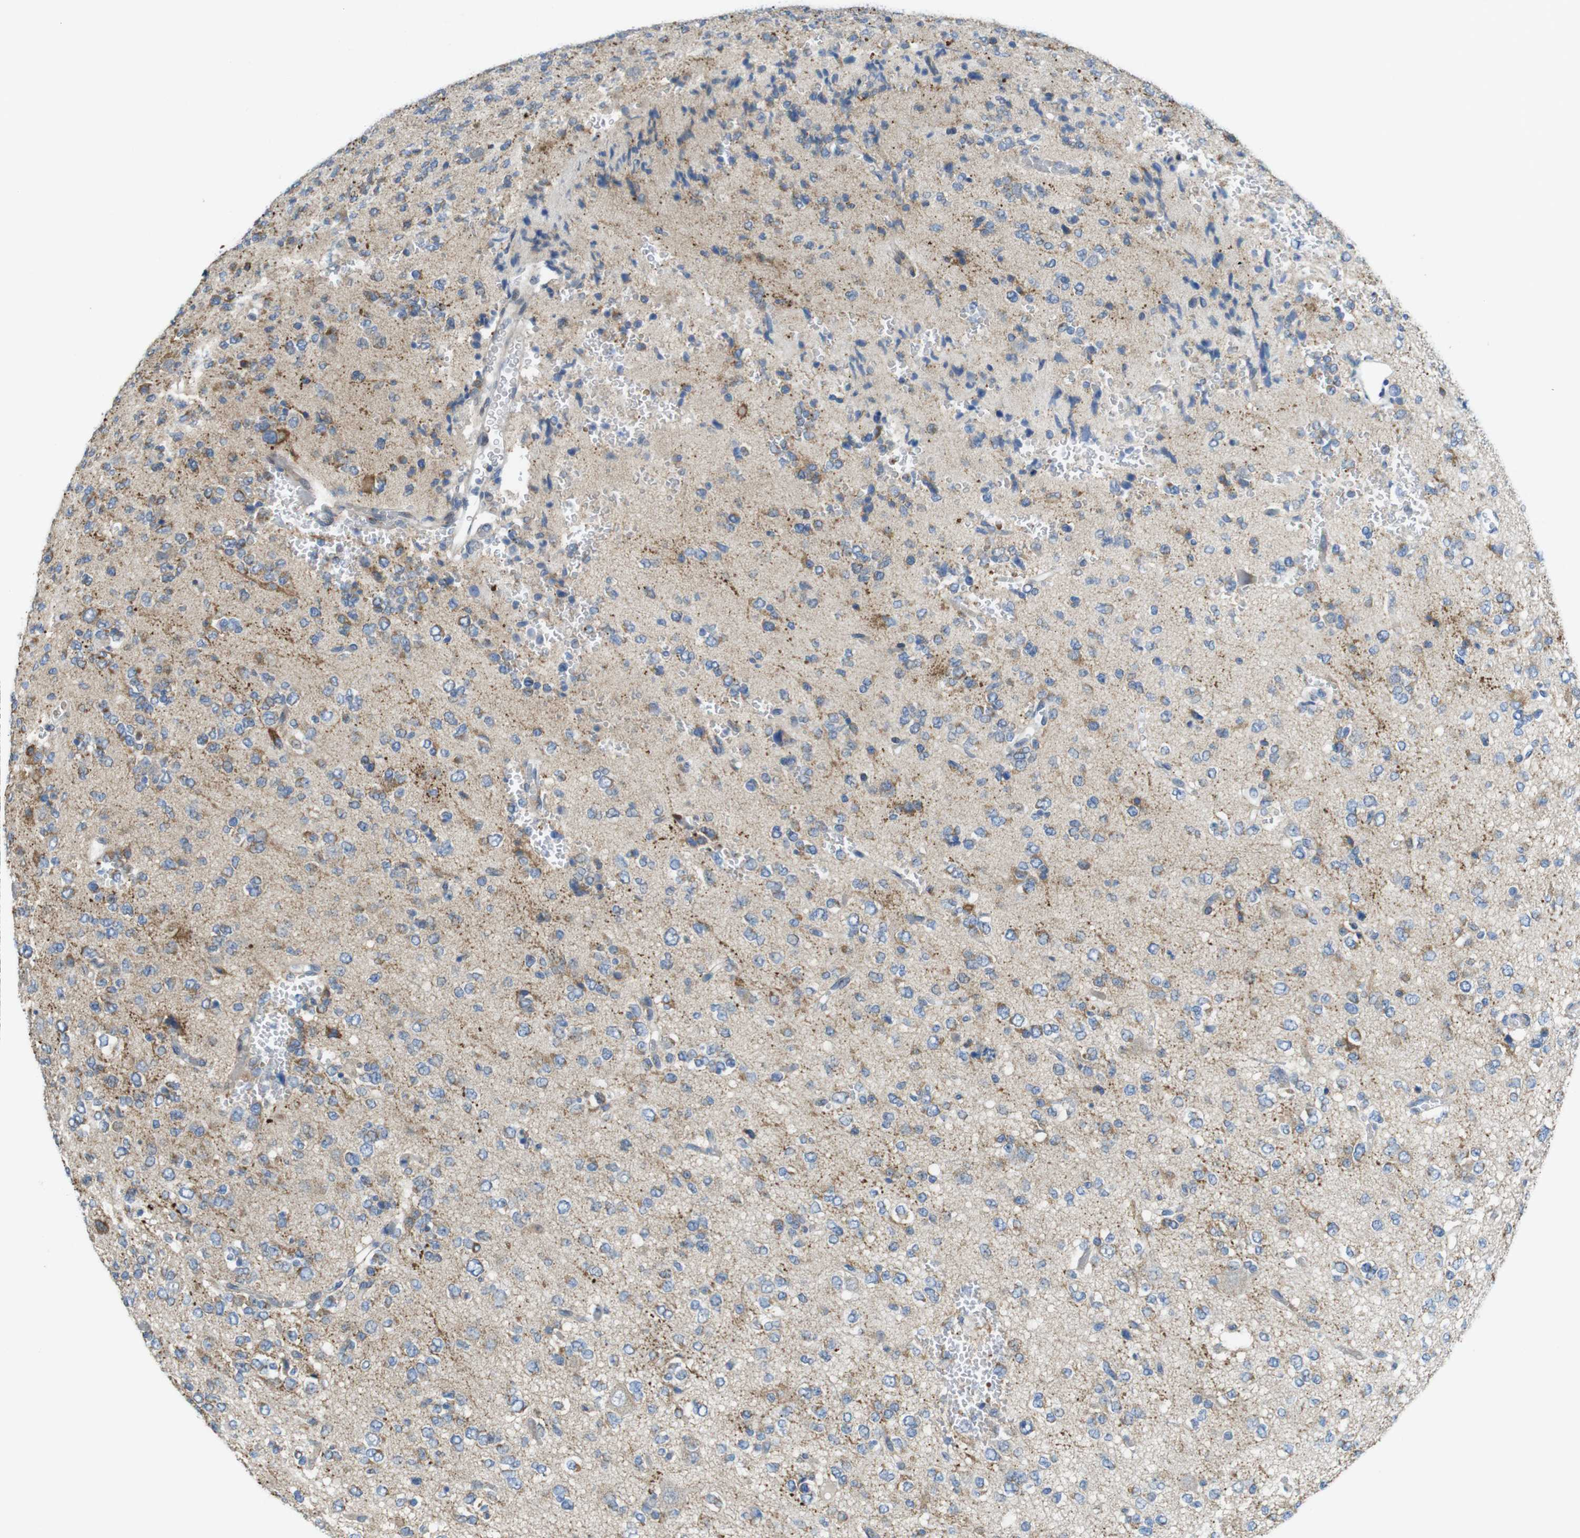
{"staining": {"intensity": "moderate", "quantity": "<25%", "location": "cytoplasmic/membranous"}, "tissue": "glioma", "cell_type": "Tumor cells", "image_type": "cancer", "snomed": [{"axis": "morphology", "description": "Glioma, malignant, Low grade"}, {"axis": "topography", "description": "Brain"}], "caption": "Immunohistochemical staining of malignant low-grade glioma reveals moderate cytoplasmic/membranous protein positivity in about <25% of tumor cells. The staining was performed using DAB (3,3'-diaminobenzidine) to visualize the protein expression in brown, while the nuclei were stained in blue with hematoxylin (Magnification: 20x).", "gene": "MARCHF1", "patient": {"sex": "male", "age": 38}}